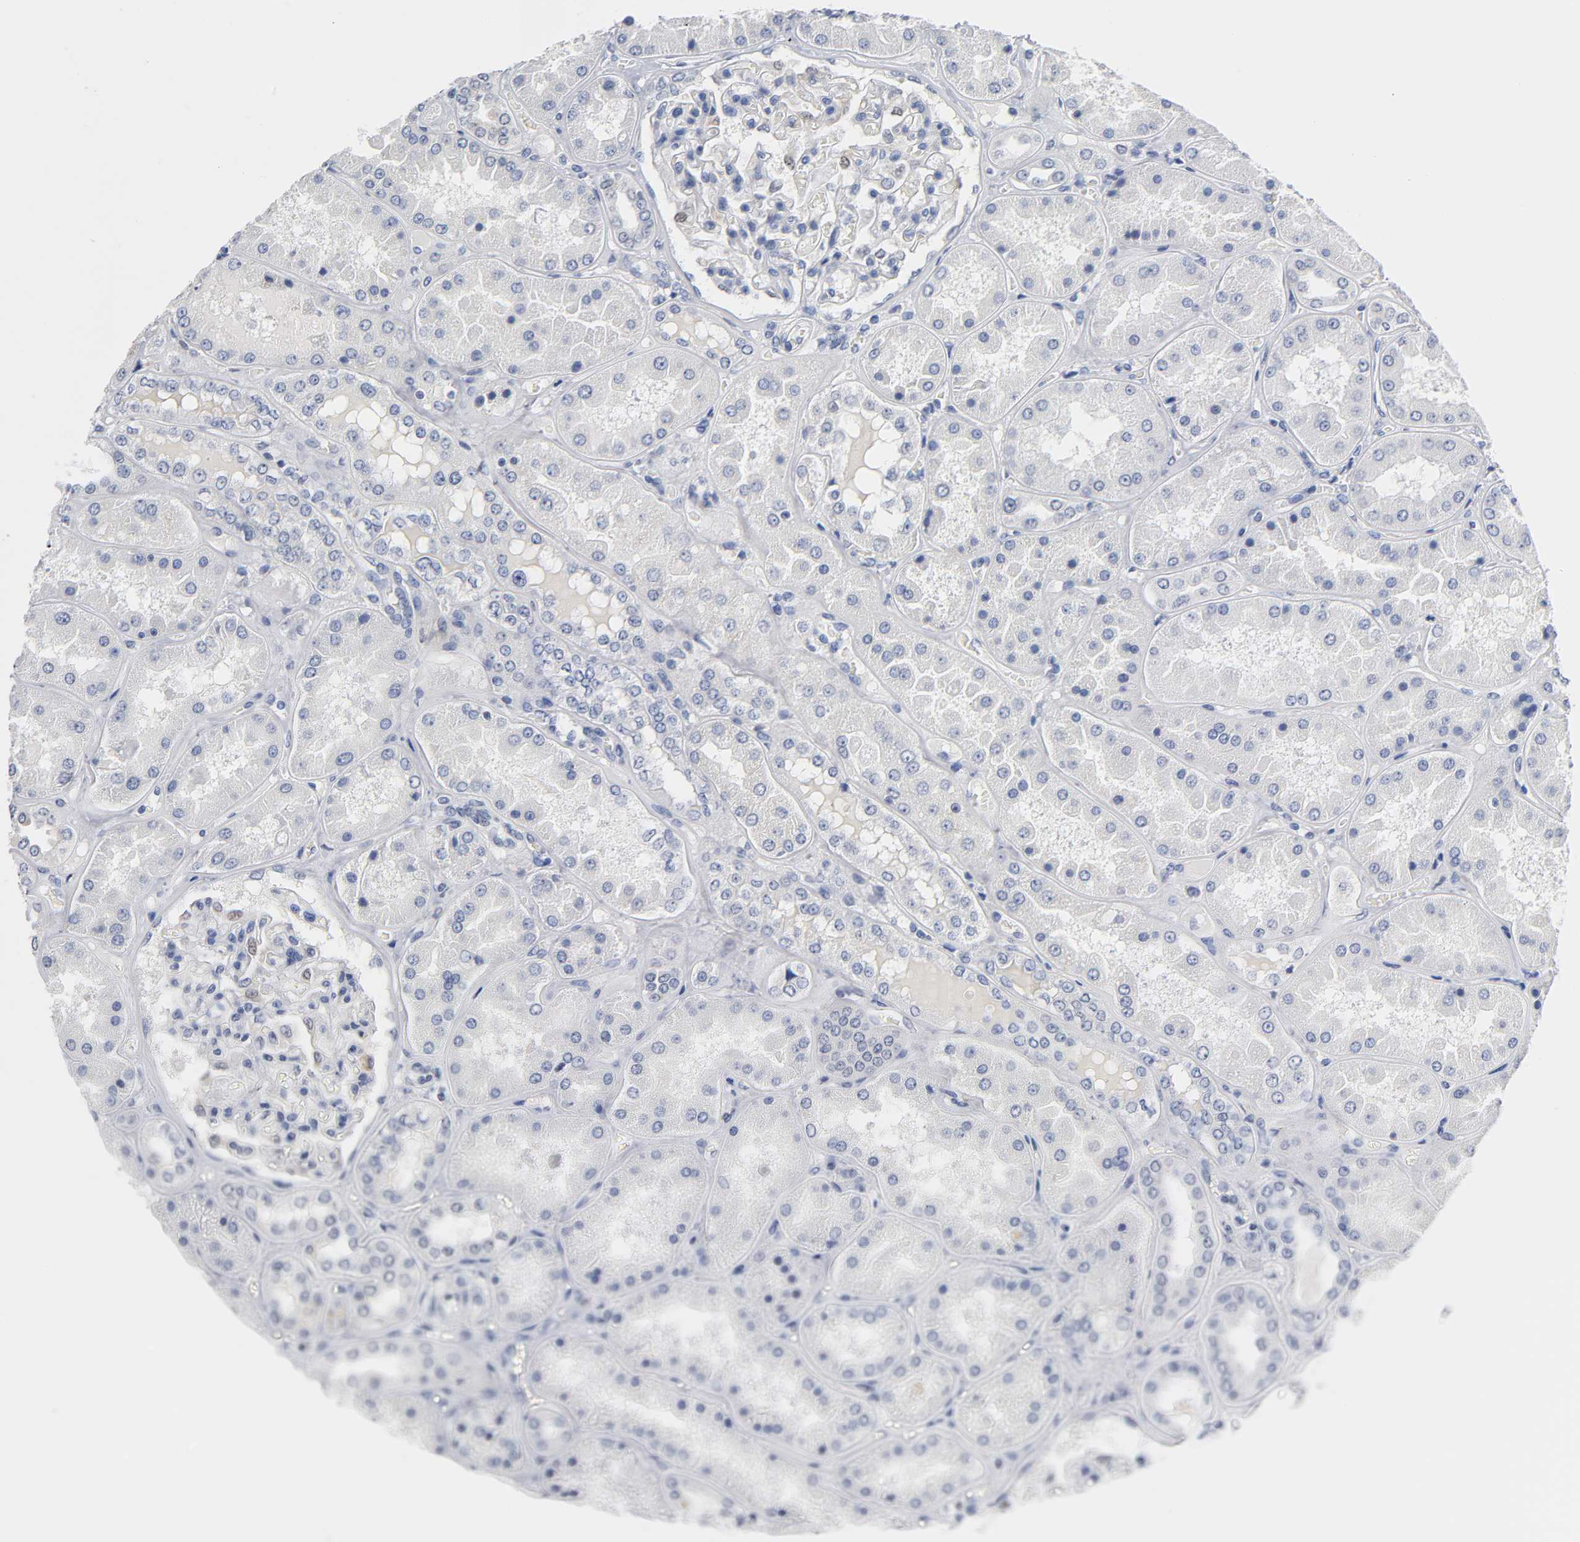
{"staining": {"intensity": "moderate", "quantity": "25%-75%", "location": "nuclear"}, "tissue": "kidney", "cell_type": "Cells in glomeruli", "image_type": "normal", "snomed": [{"axis": "morphology", "description": "Normal tissue, NOS"}, {"axis": "topography", "description": "Kidney"}], "caption": "The micrograph reveals a brown stain indicating the presence of a protein in the nuclear of cells in glomeruli in kidney. Using DAB (brown) and hematoxylin (blue) stains, captured at high magnification using brightfield microscopy.", "gene": "NFATC1", "patient": {"sex": "female", "age": 56}}